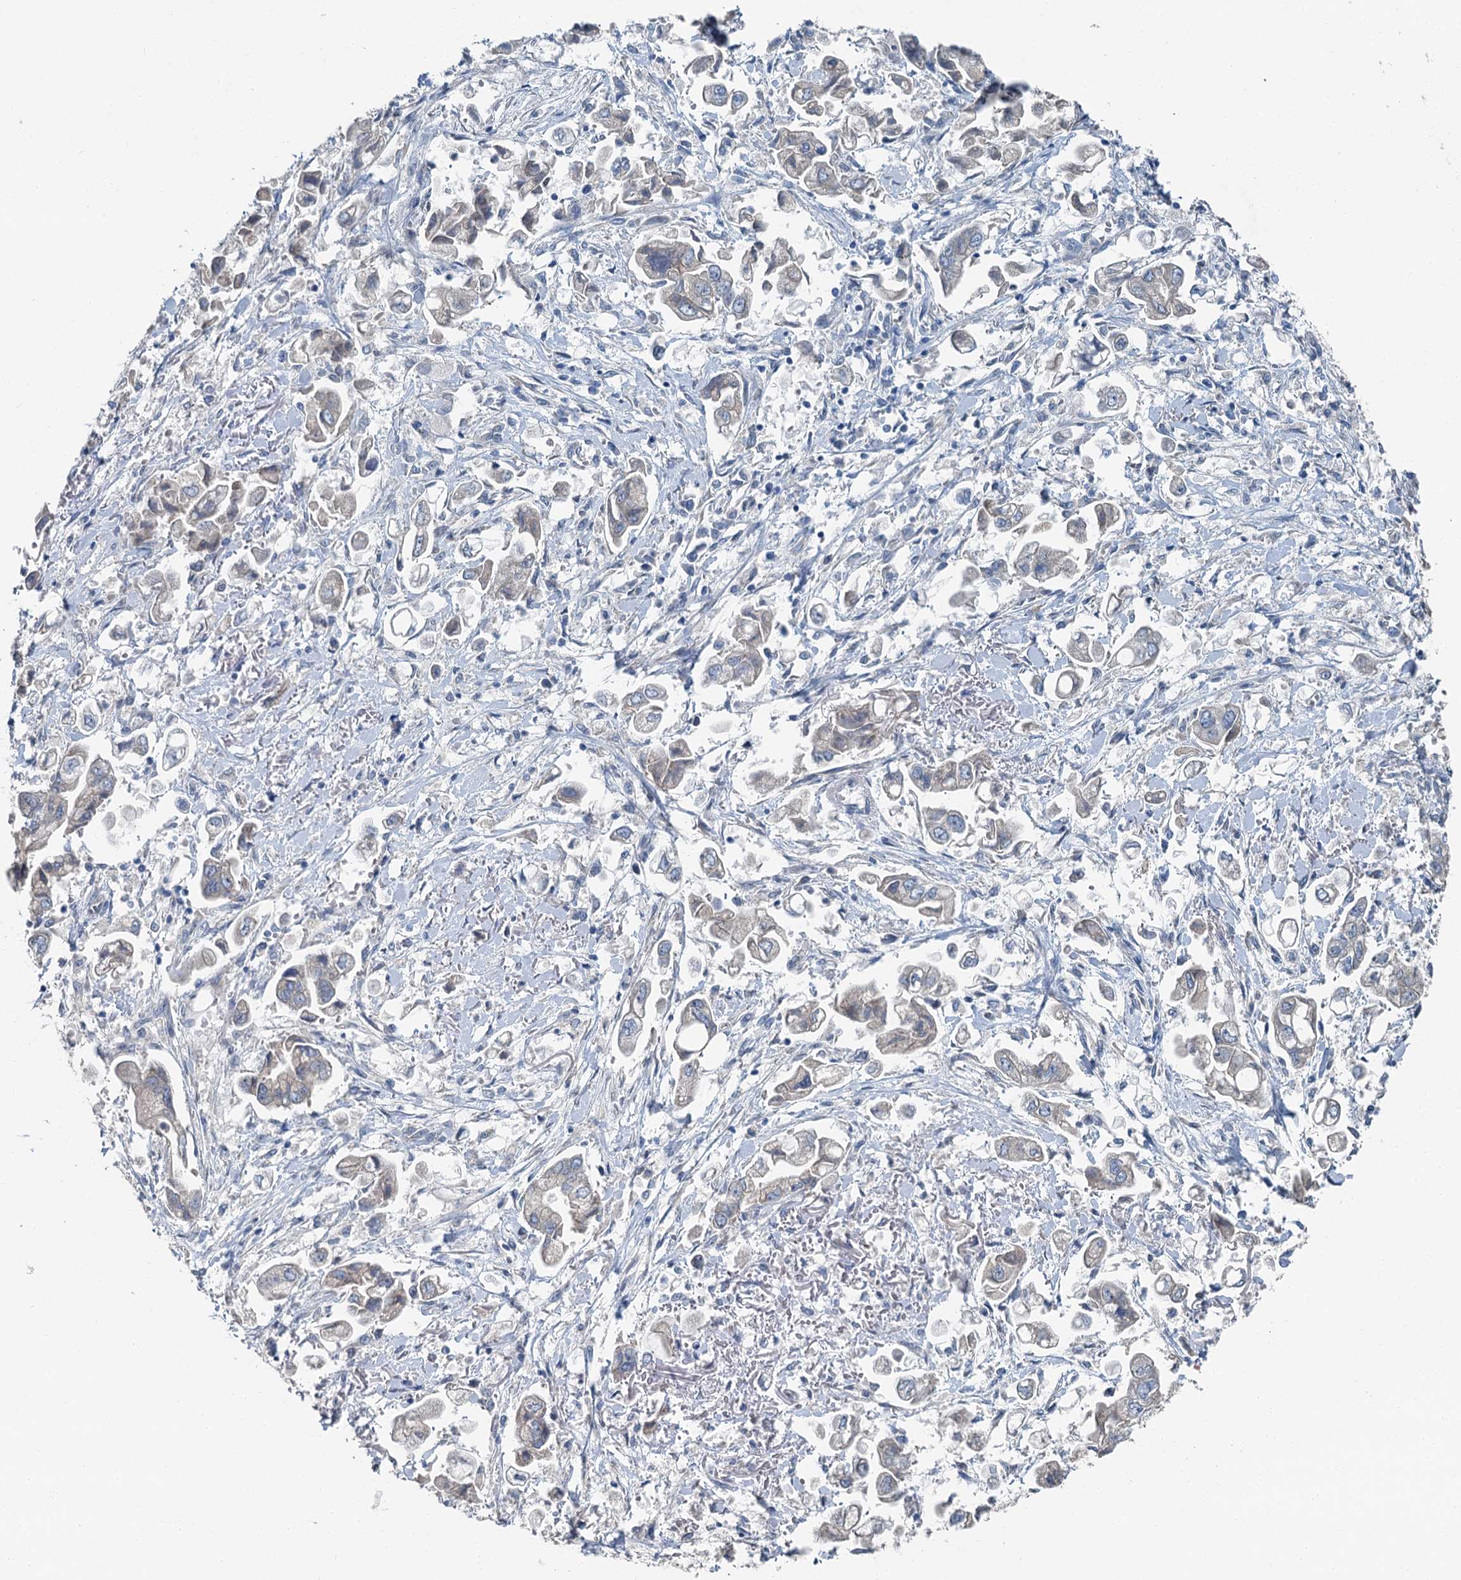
{"staining": {"intensity": "negative", "quantity": "none", "location": "none"}, "tissue": "stomach cancer", "cell_type": "Tumor cells", "image_type": "cancer", "snomed": [{"axis": "morphology", "description": "Adenocarcinoma, NOS"}, {"axis": "topography", "description": "Stomach"}], "caption": "Immunohistochemistry (IHC) of adenocarcinoma (stomach) displays no positivity in tumor cells.", "gene": "C6orf120", "patient": {"sex": "male", "age": 62}}